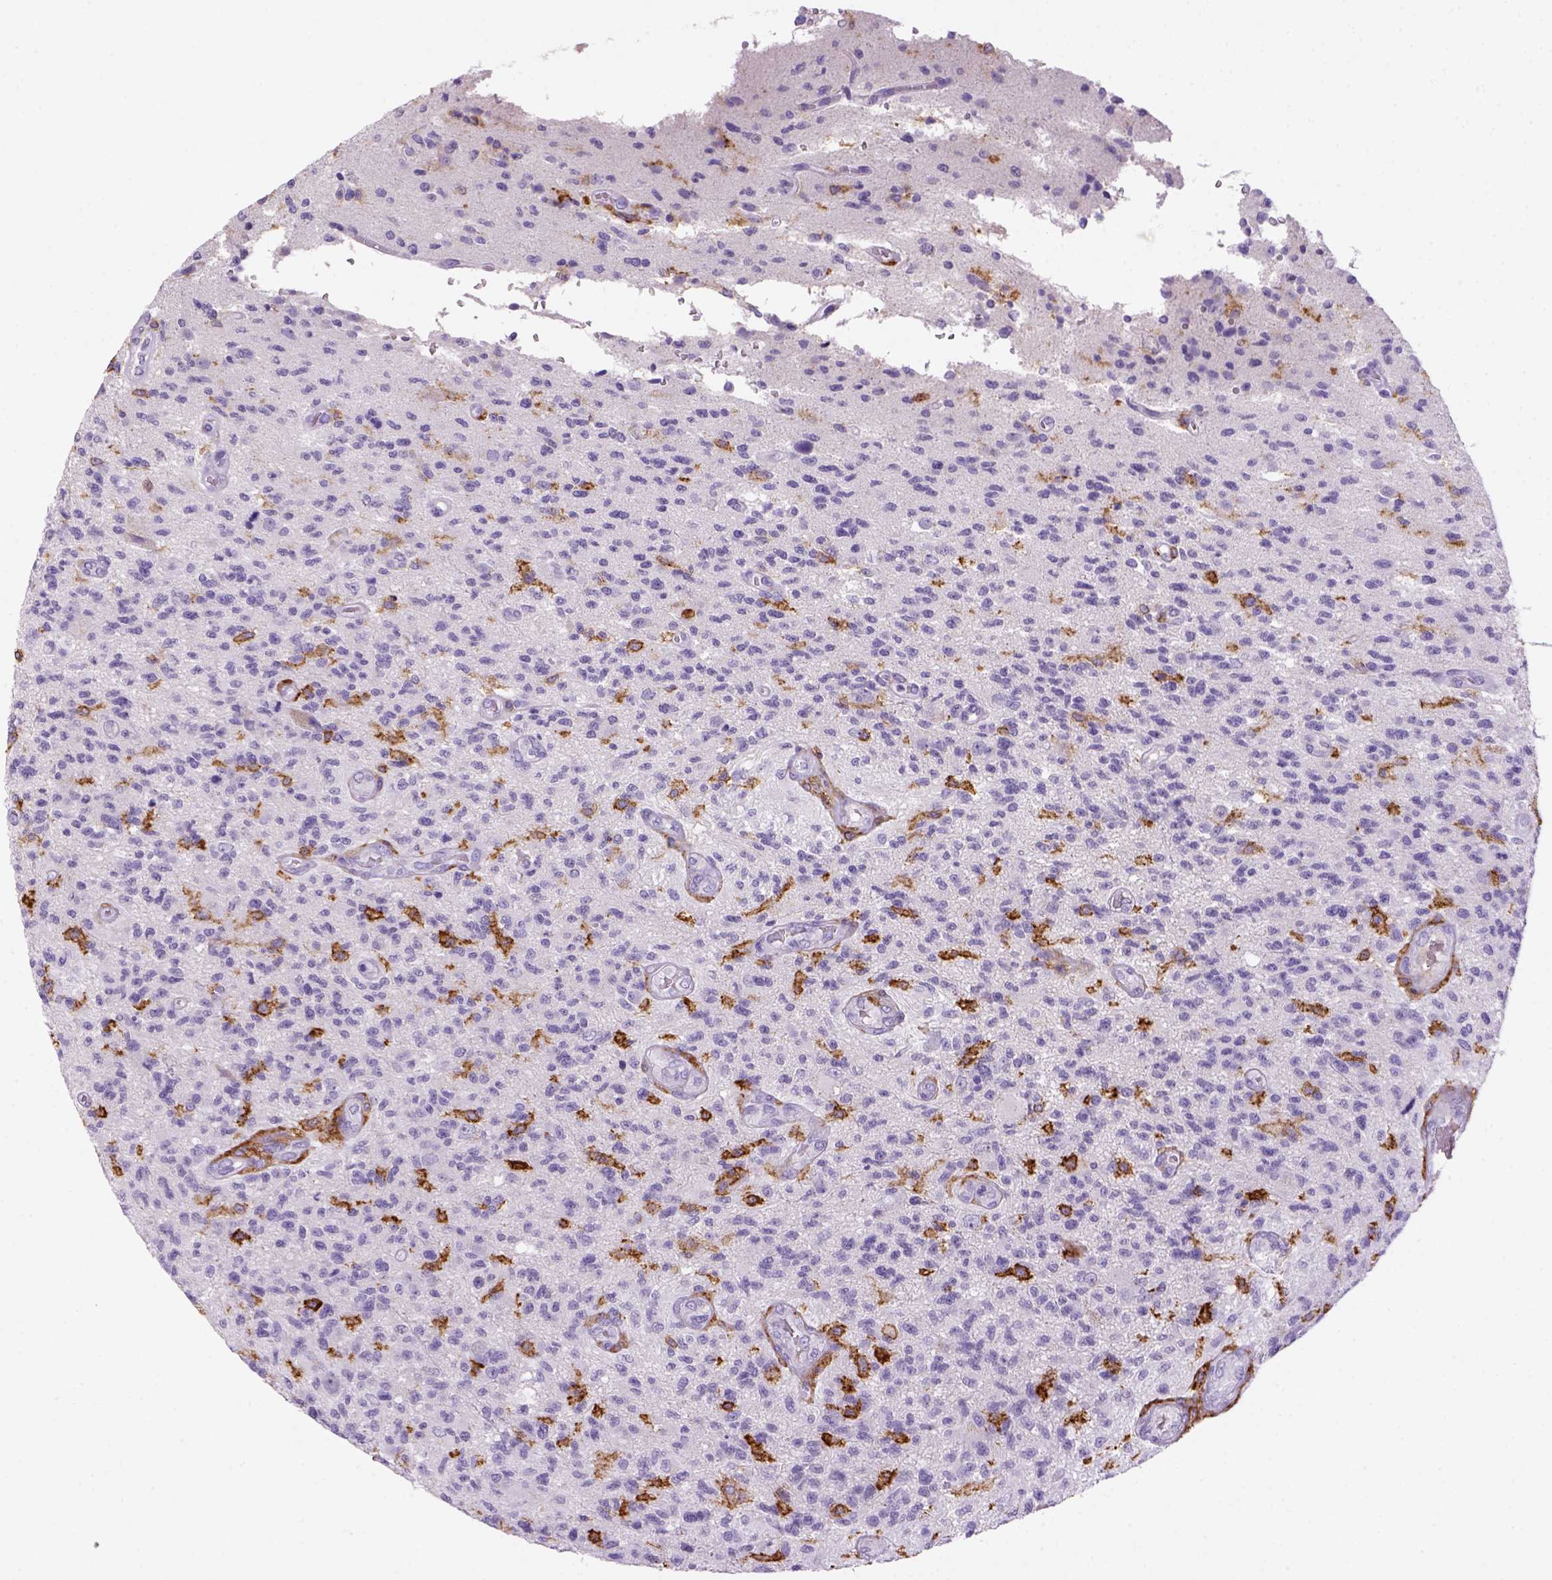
{"staining": {"intensity": "negative", "quantity": "none", "location": "none"}, "tissue": "glioma", "cell_type": "Tumor cells", "image_type": "cancer", "snomed": [{"axis": "morphology", "description": "Glioma, malignant, High grade"}, {"axis": "topography", "description": "Brain"}], "caption": "Human high-grade glioma (malignant) stained for a protein using immunohistochemistry exhibits no expression in tumor cells.", "gene": "CD14", "patient": {"sex": "male", "age": 56}}